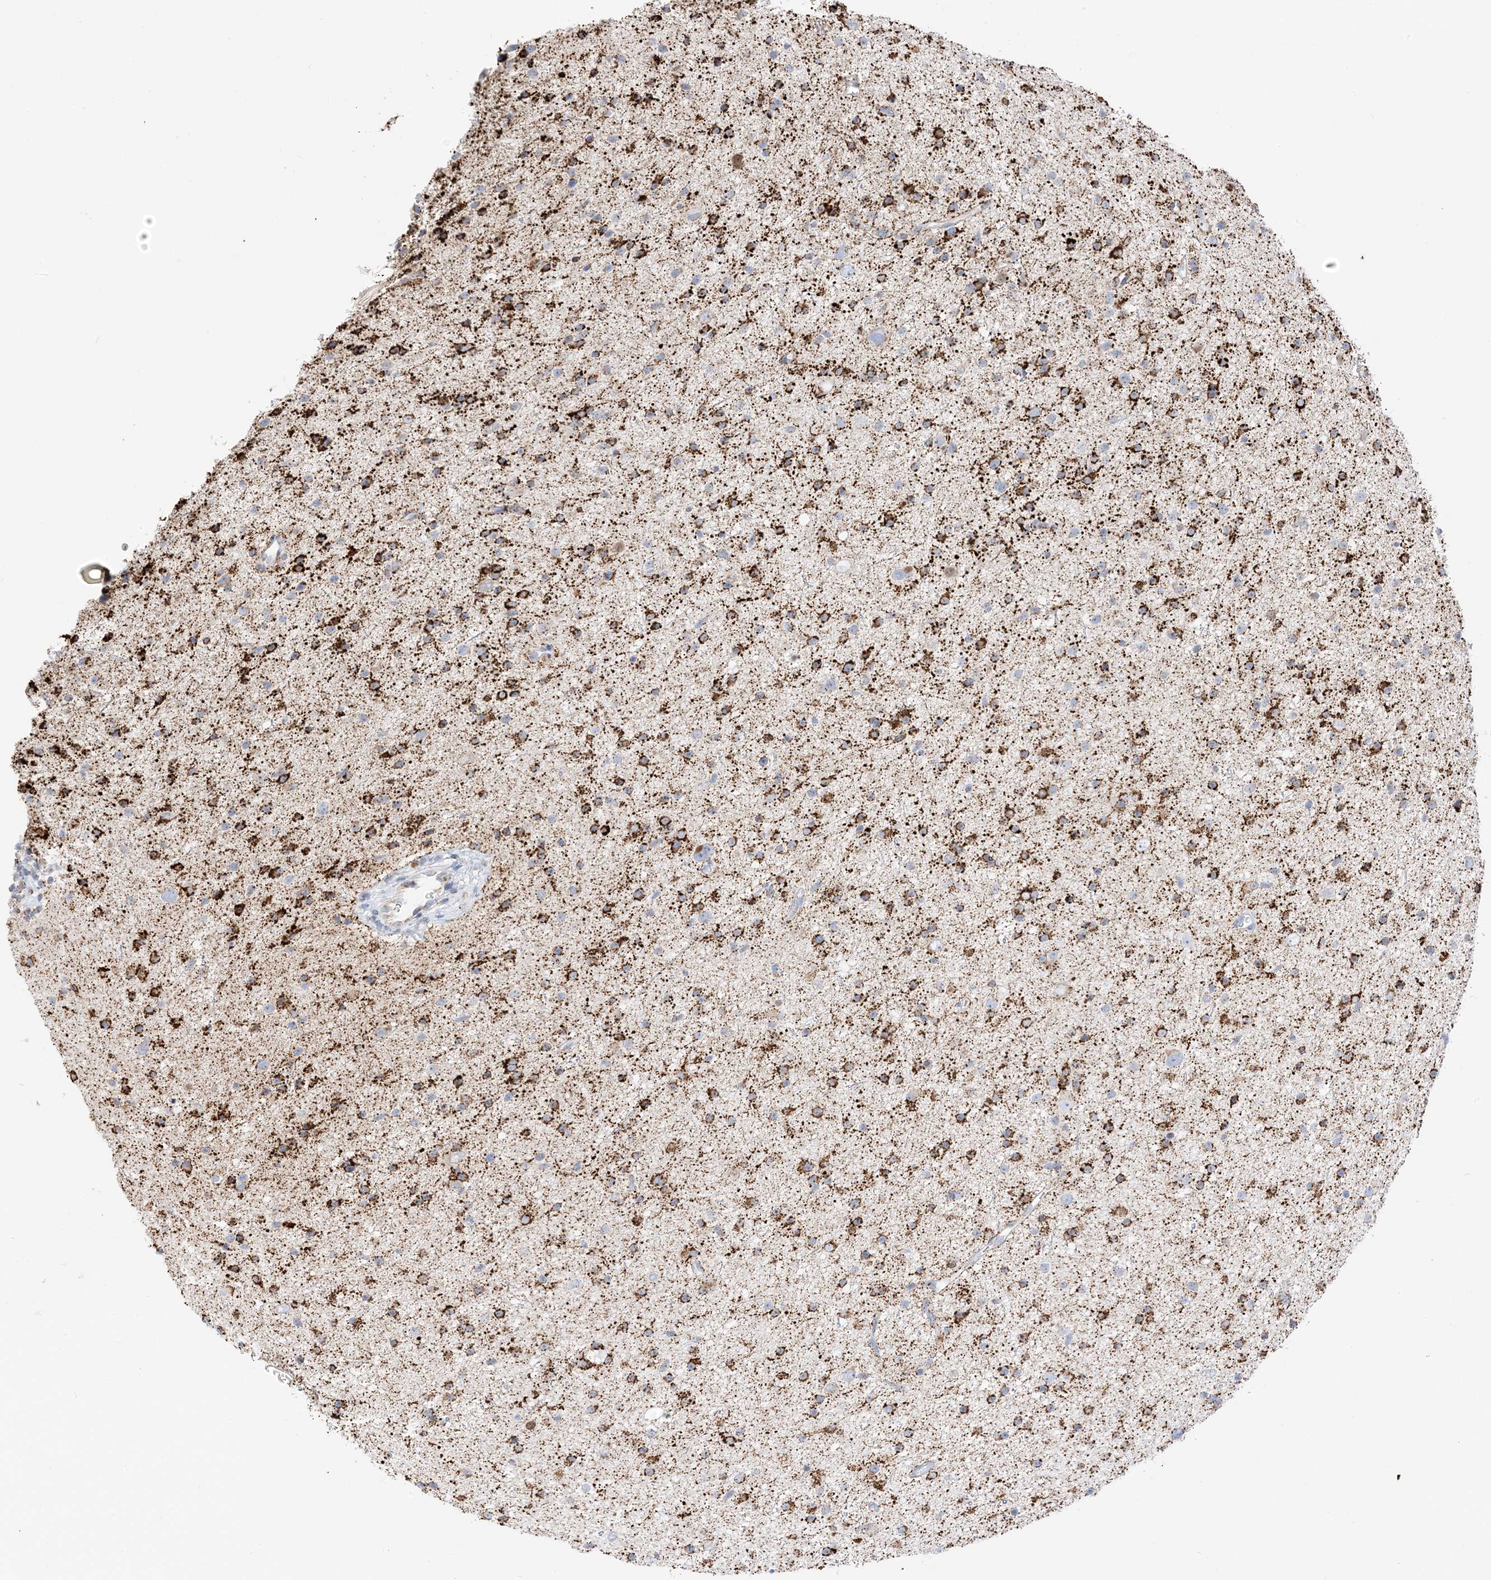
{"staining": {"intensity": "strong", "quantity": ">75%", "location": "cytoplasmic/membranous"}, "tissue": "glioma", "cell_type": "Tumor cells", "image_type": "cancer", "snomed": [{"axis": "morphology", "description": "Glioma, malignant, Low grade"}, {"axis": "topography", "description": "Cerebral cortex"}], "caption": "A high-resolution histopathology image shows IHC staining of glioma, which shows strong cytoplasmic/membranous staining in about >75% of tumor cells. (DAB IHC, brown staining for protein, blue staining for nuclei).", "gene": "CAPN13", "patient": {"sex": "female", "age": 39}}